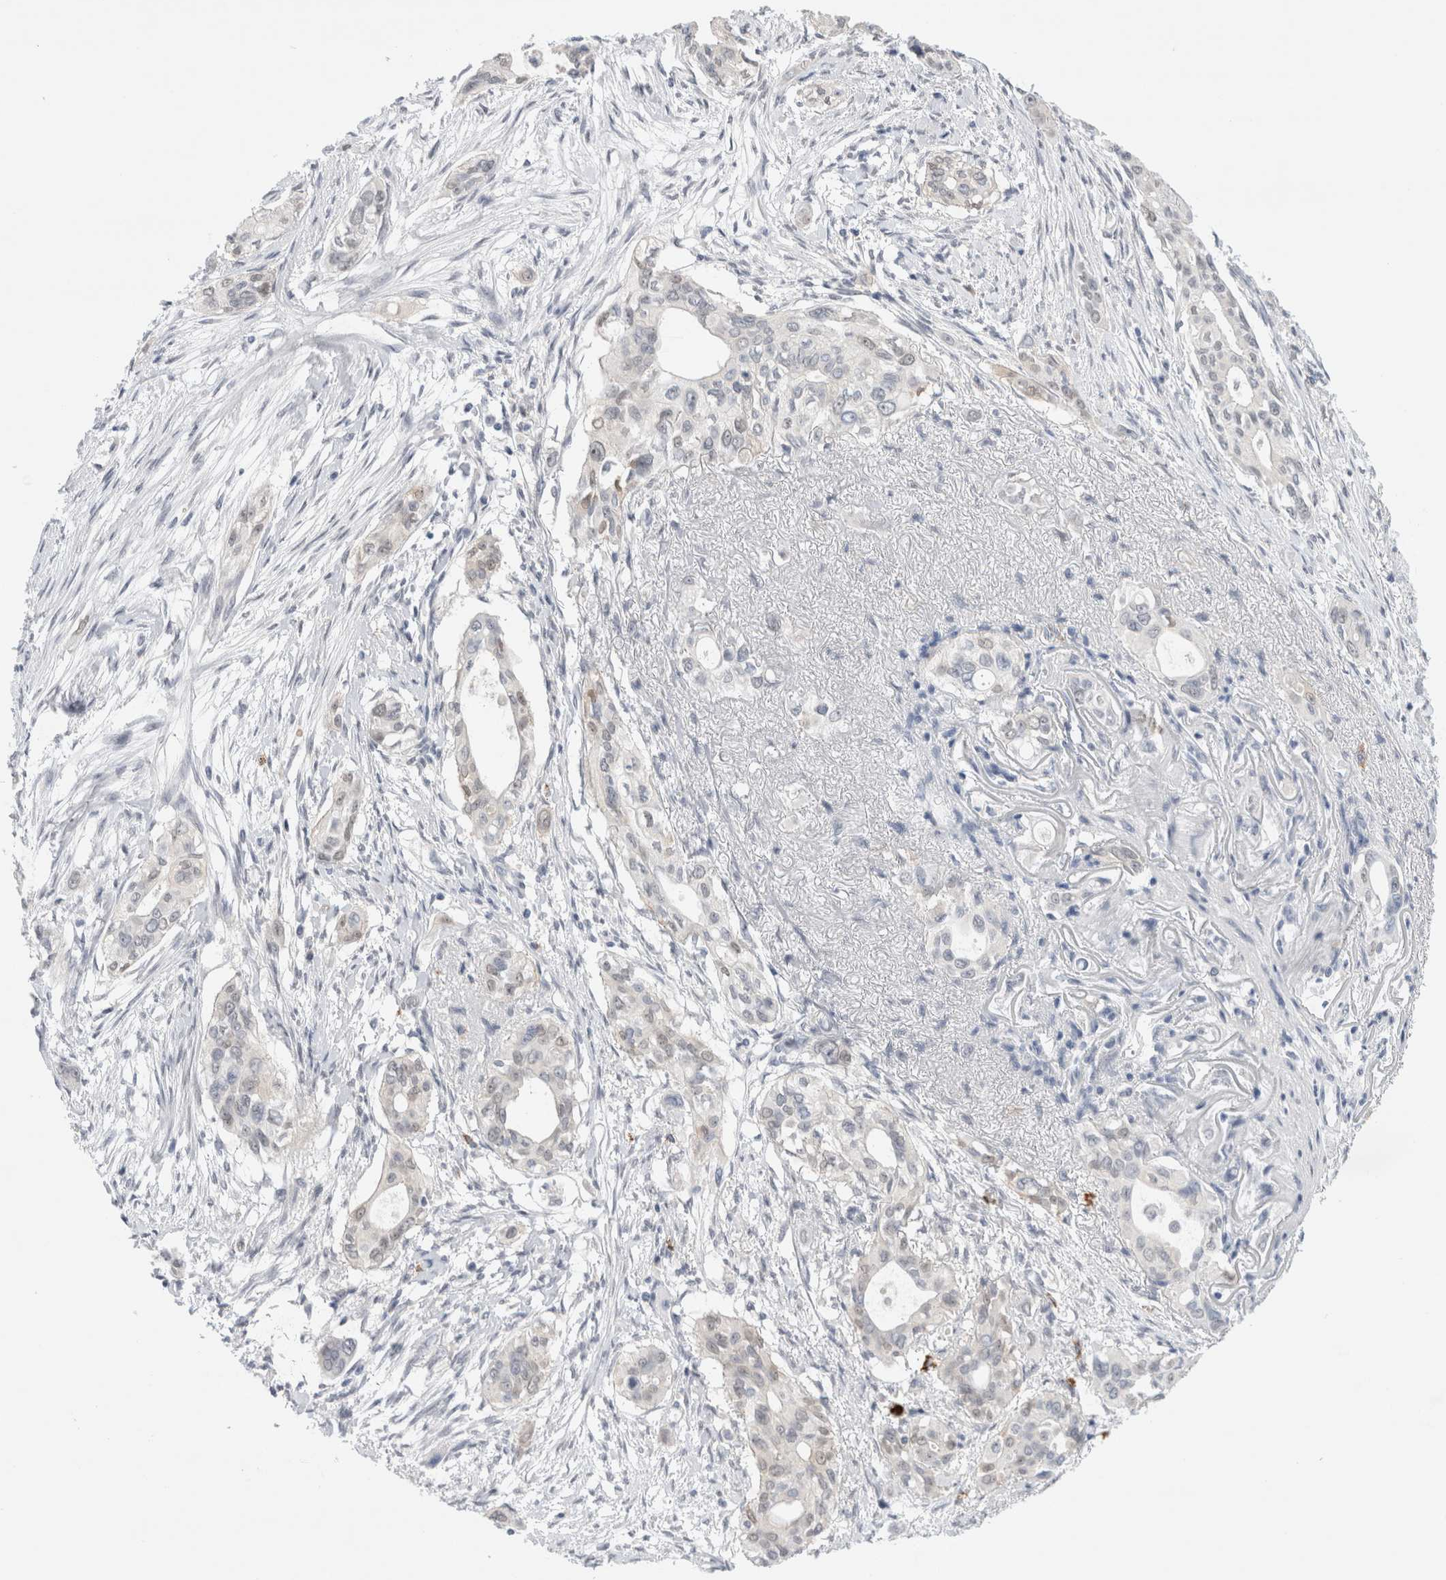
{"staining": {"intensity": "negative", "quantity": "none", "location": "none"}, "tissue": "pancreatic cancer", "cell_type": "Tumor cells", "image_type": "cancer", "snomed": [{"axis": "morphology", "description": "Adenocarcinoma, NOS"}, {"axis": "topography", "description": "Pancreas"}], "caption": "The photomicrograph displays no significant expression in tumor cells of pancreatic cancer (adenocarcinoma).", "gene": "SLC22A12", "patient": {"sex": "female", "age": 60}}